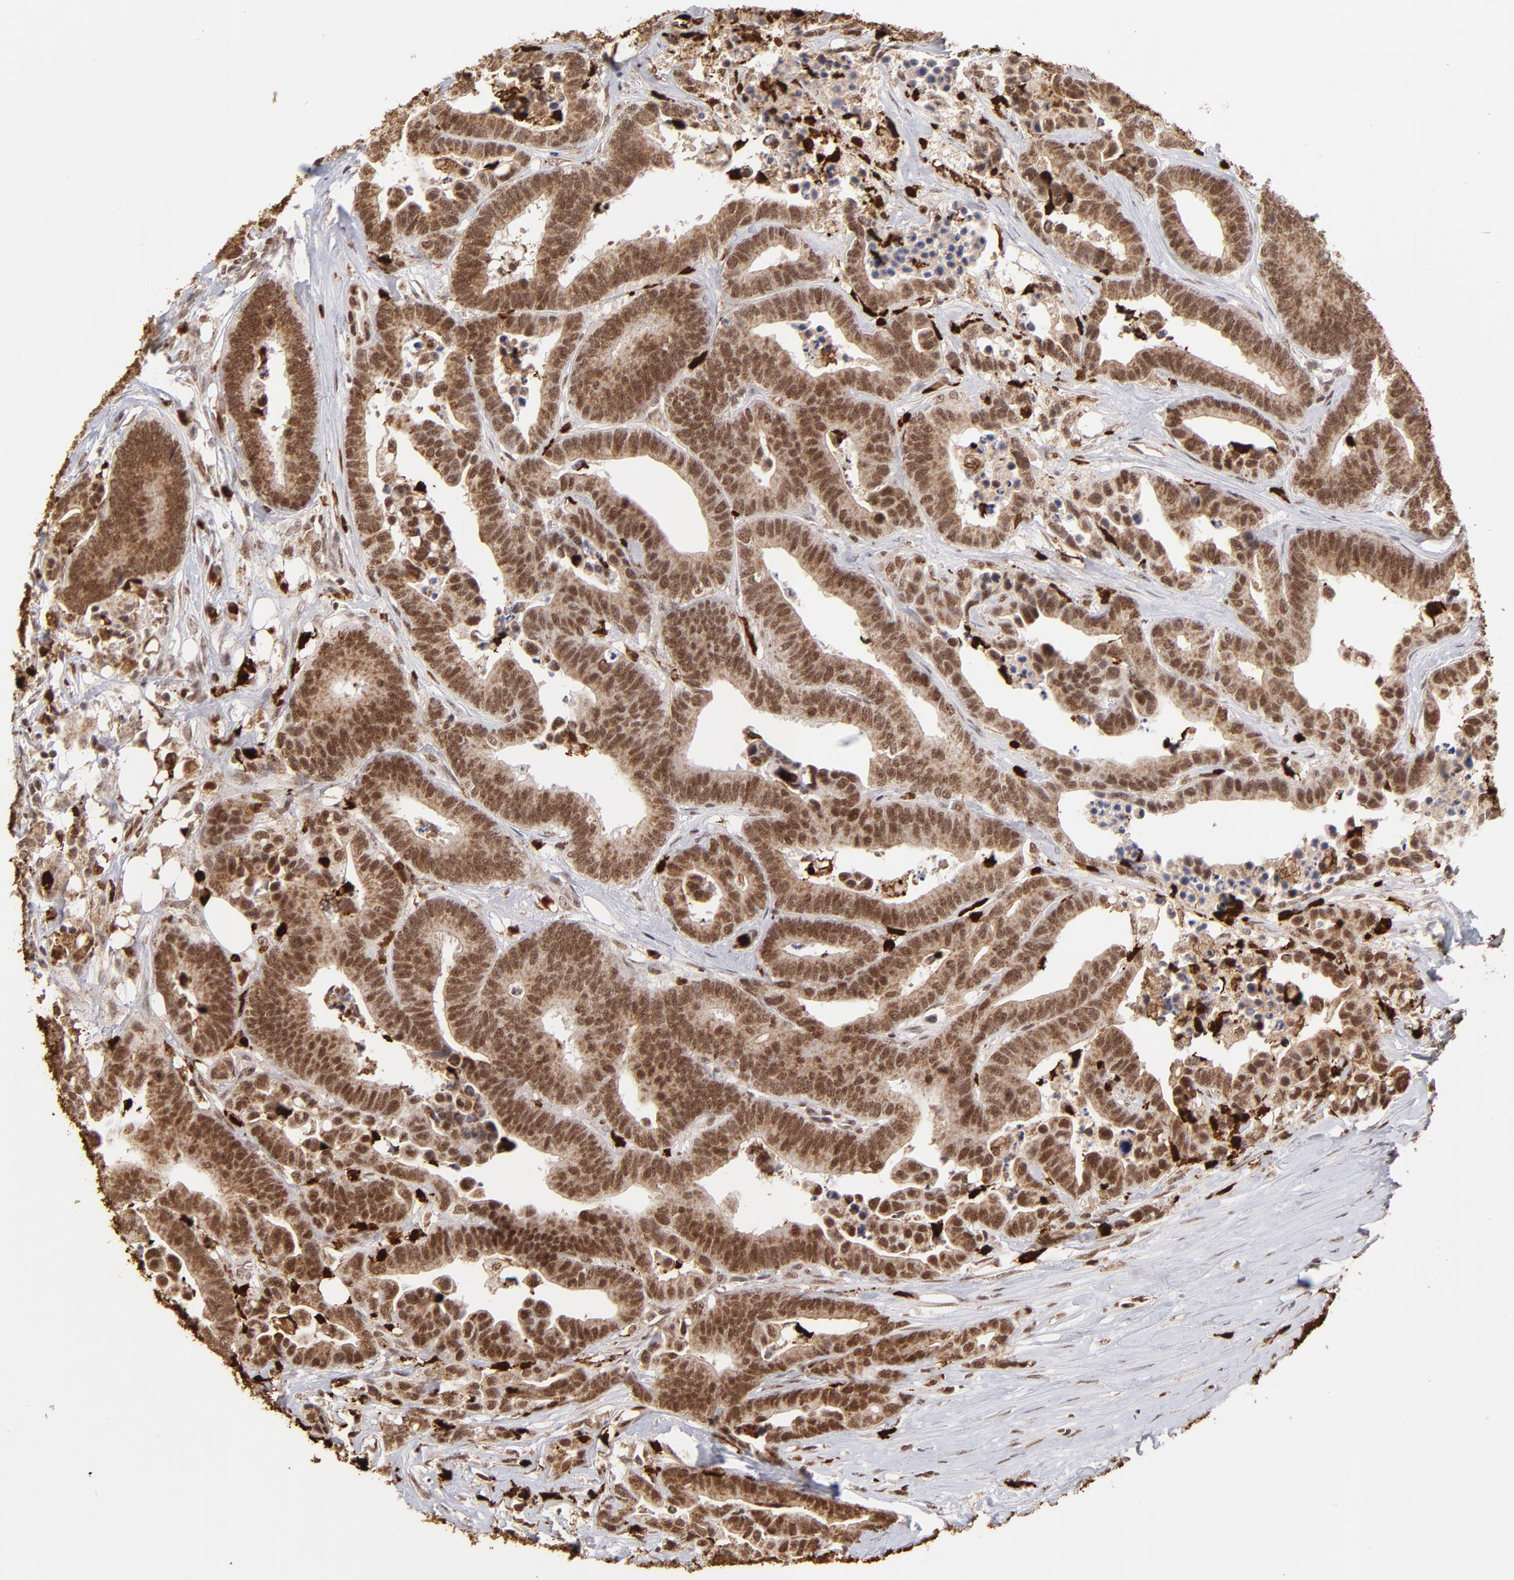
{"staining": {"intensity": "moderate", "quantity": ">75%", "location": "cytoplasmic/membranous,nuclear"}, "tissue": "colorectal cancer", "cell_type": "Tumor cells", "image_type": "cancer", "snomed": [{"axis": "morphology", "description": "Adenocarcinoma, NOS"}, {"axis": "topography", "description": "Colon"}], "caption": "About >75% of tumor cells in adenocarcinoma (colorectal) display moderate cytoplasmic/membranous and nuclear protein staining as visualized by brown immunohistochemical staining.", "gene": "ZFX", "patient": {"sex": "male", "age": 82}}